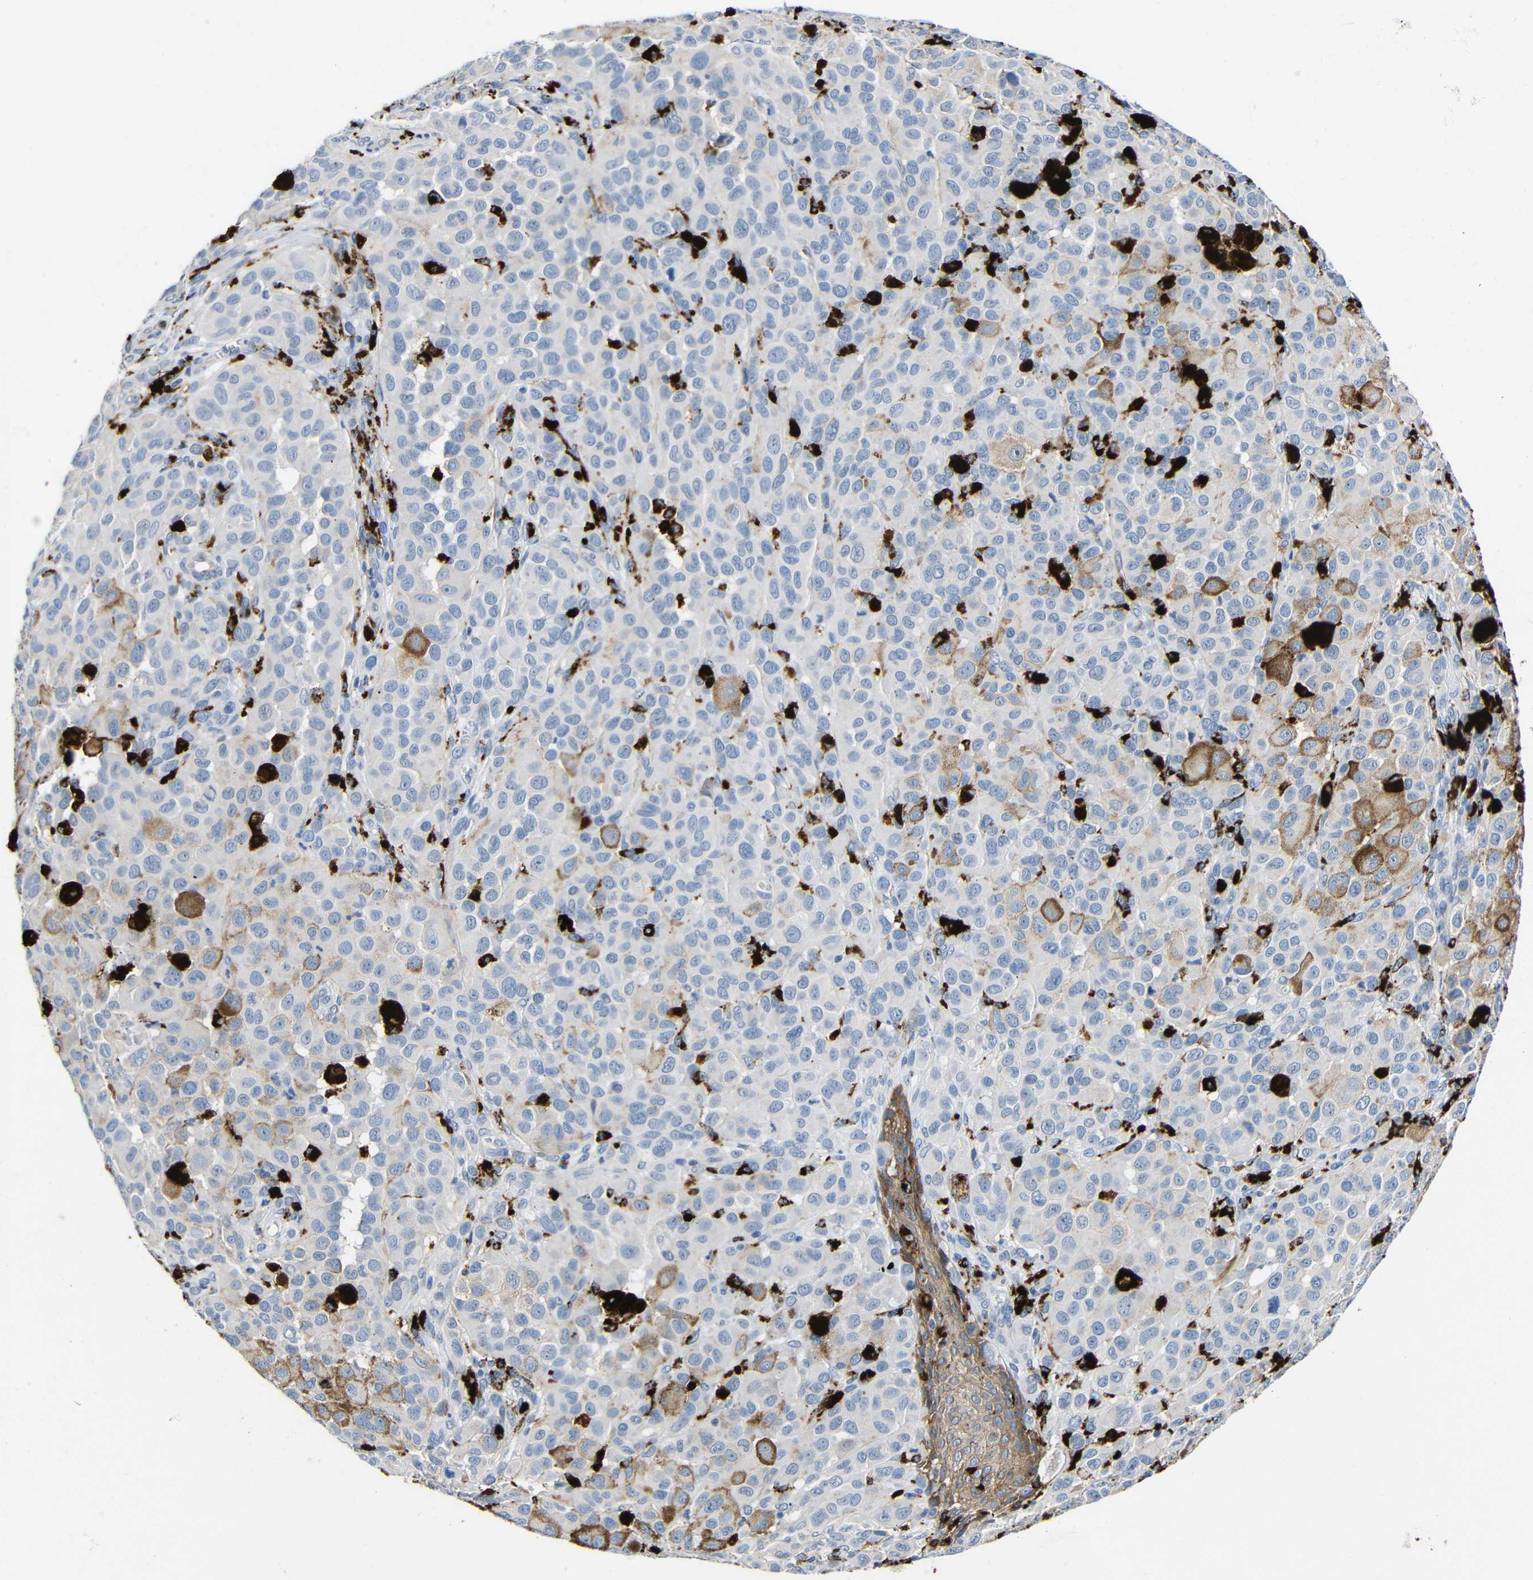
{"staining": {"intensity": "moderate", "quantity": "<25%", "location": "cytoplasmic/membranous"}, "tissue": "melanoma", "cell_type": "Tumor cells", "image_type": "cancer", "snomed": [{"axis": "morphology", "description": "Malignant melanoma, NOS"}, {"axis": "topography", "description": "Skin"}], "caption": "Human malignant melanoma stained with a brown dye demonstrates moderate cytoplasmic/membranous positive expression in about <25% of tumor cells.", "gene": "HLA-DMA", "patient": {"sex": "male", "age": 96}}